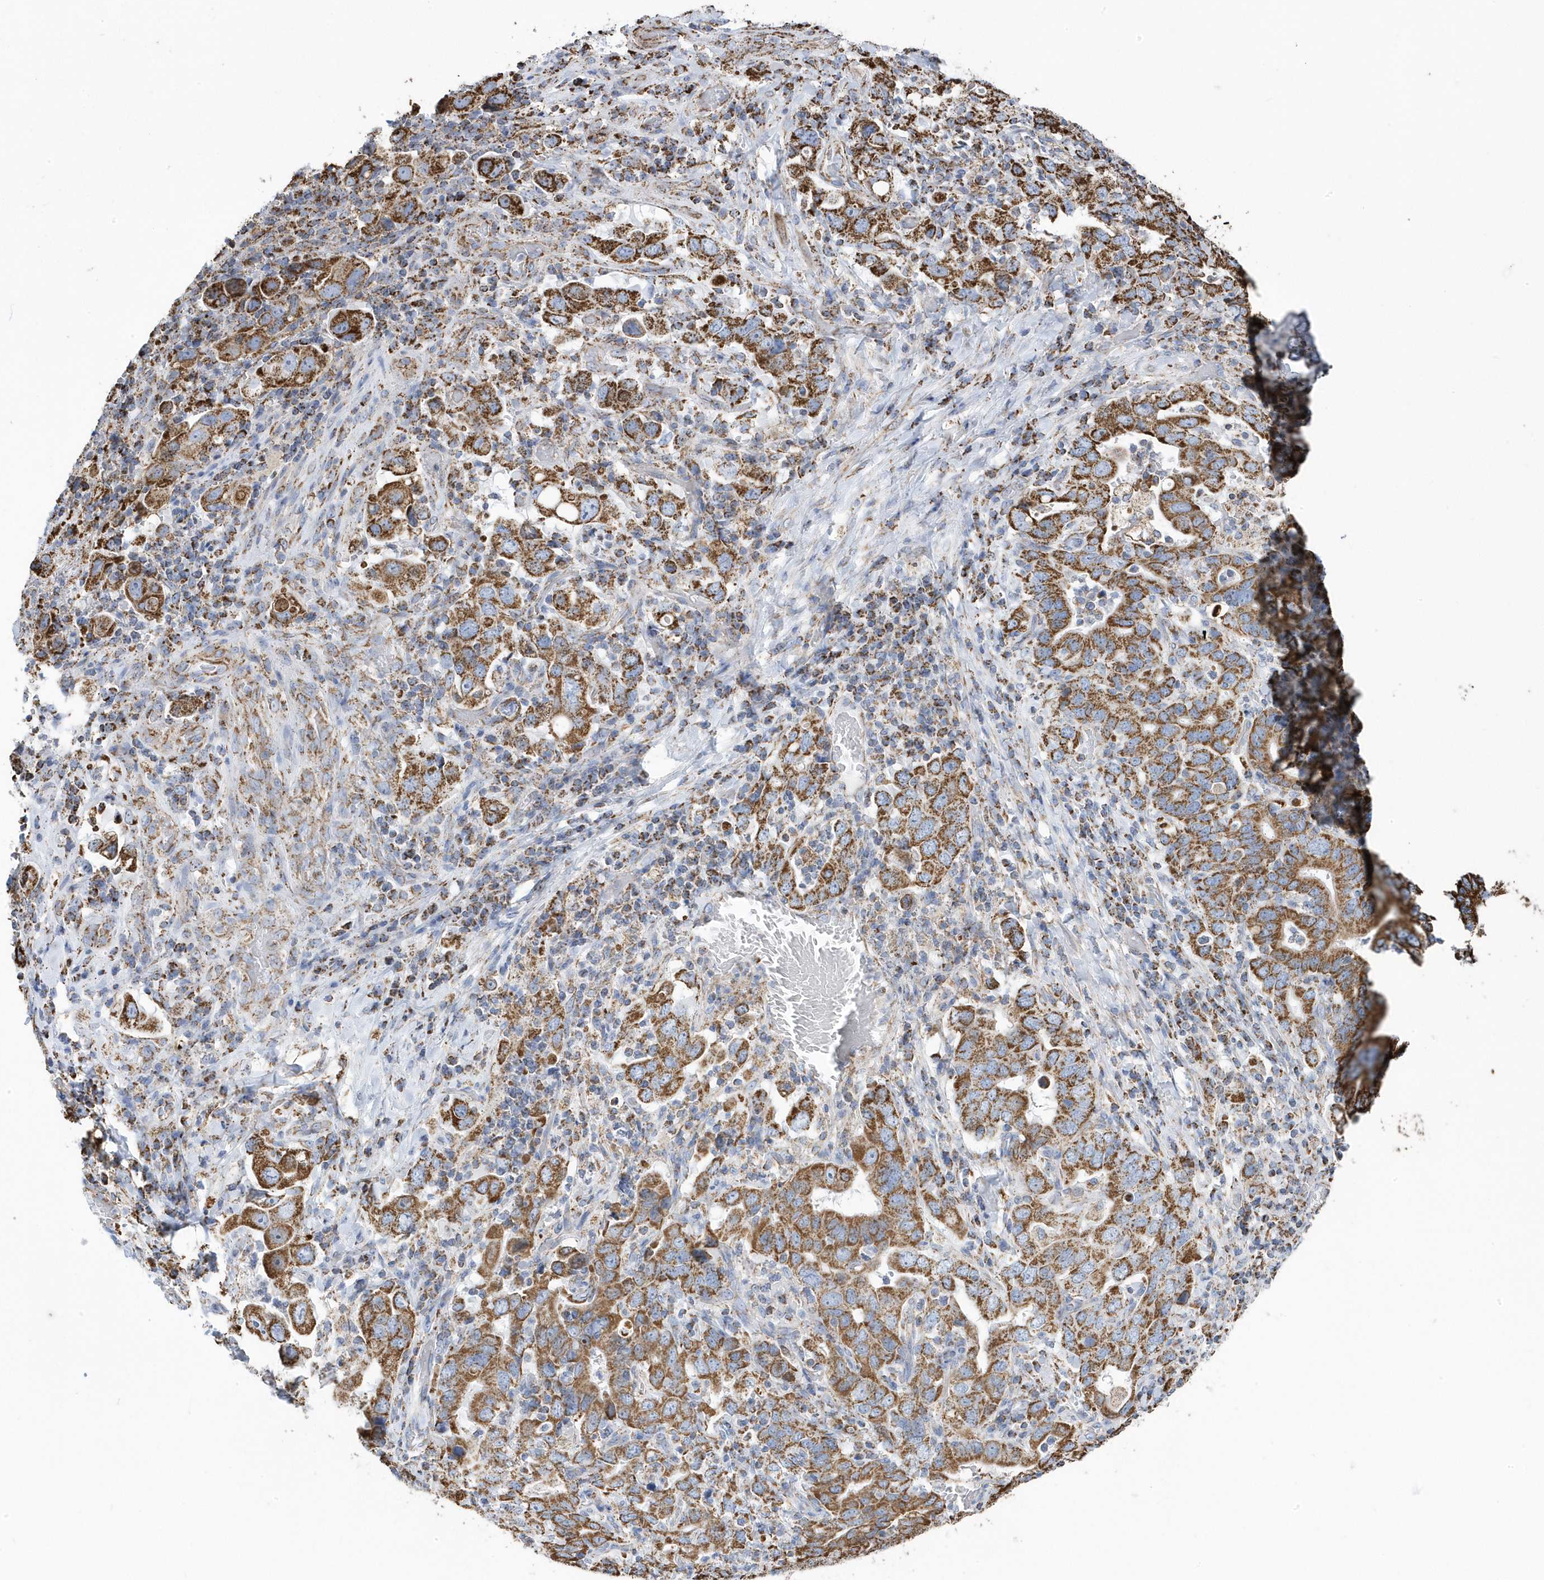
{"staining": {"intensity": "moderate", "quantity": ">75%", "location": "cytoplasmic/membranous"}, "tissue": "stomach cancer", "cell_type": "Tumor cells", "image_type": "cancer", "snomed": [{"axis": "morphology", "description": "Adenocarcinoma, NOS"}, {"axis": "topography", "description": "Stomach, upper"}], "caption": "Approximately >75% of tumor cells in stomach cancer display moderate cytoplasmic/membranous protein expression as visualized by brown immunohistochemical staining.", "gene": "GTPBP8", "patient": {"sex": "male", "age": 62}}